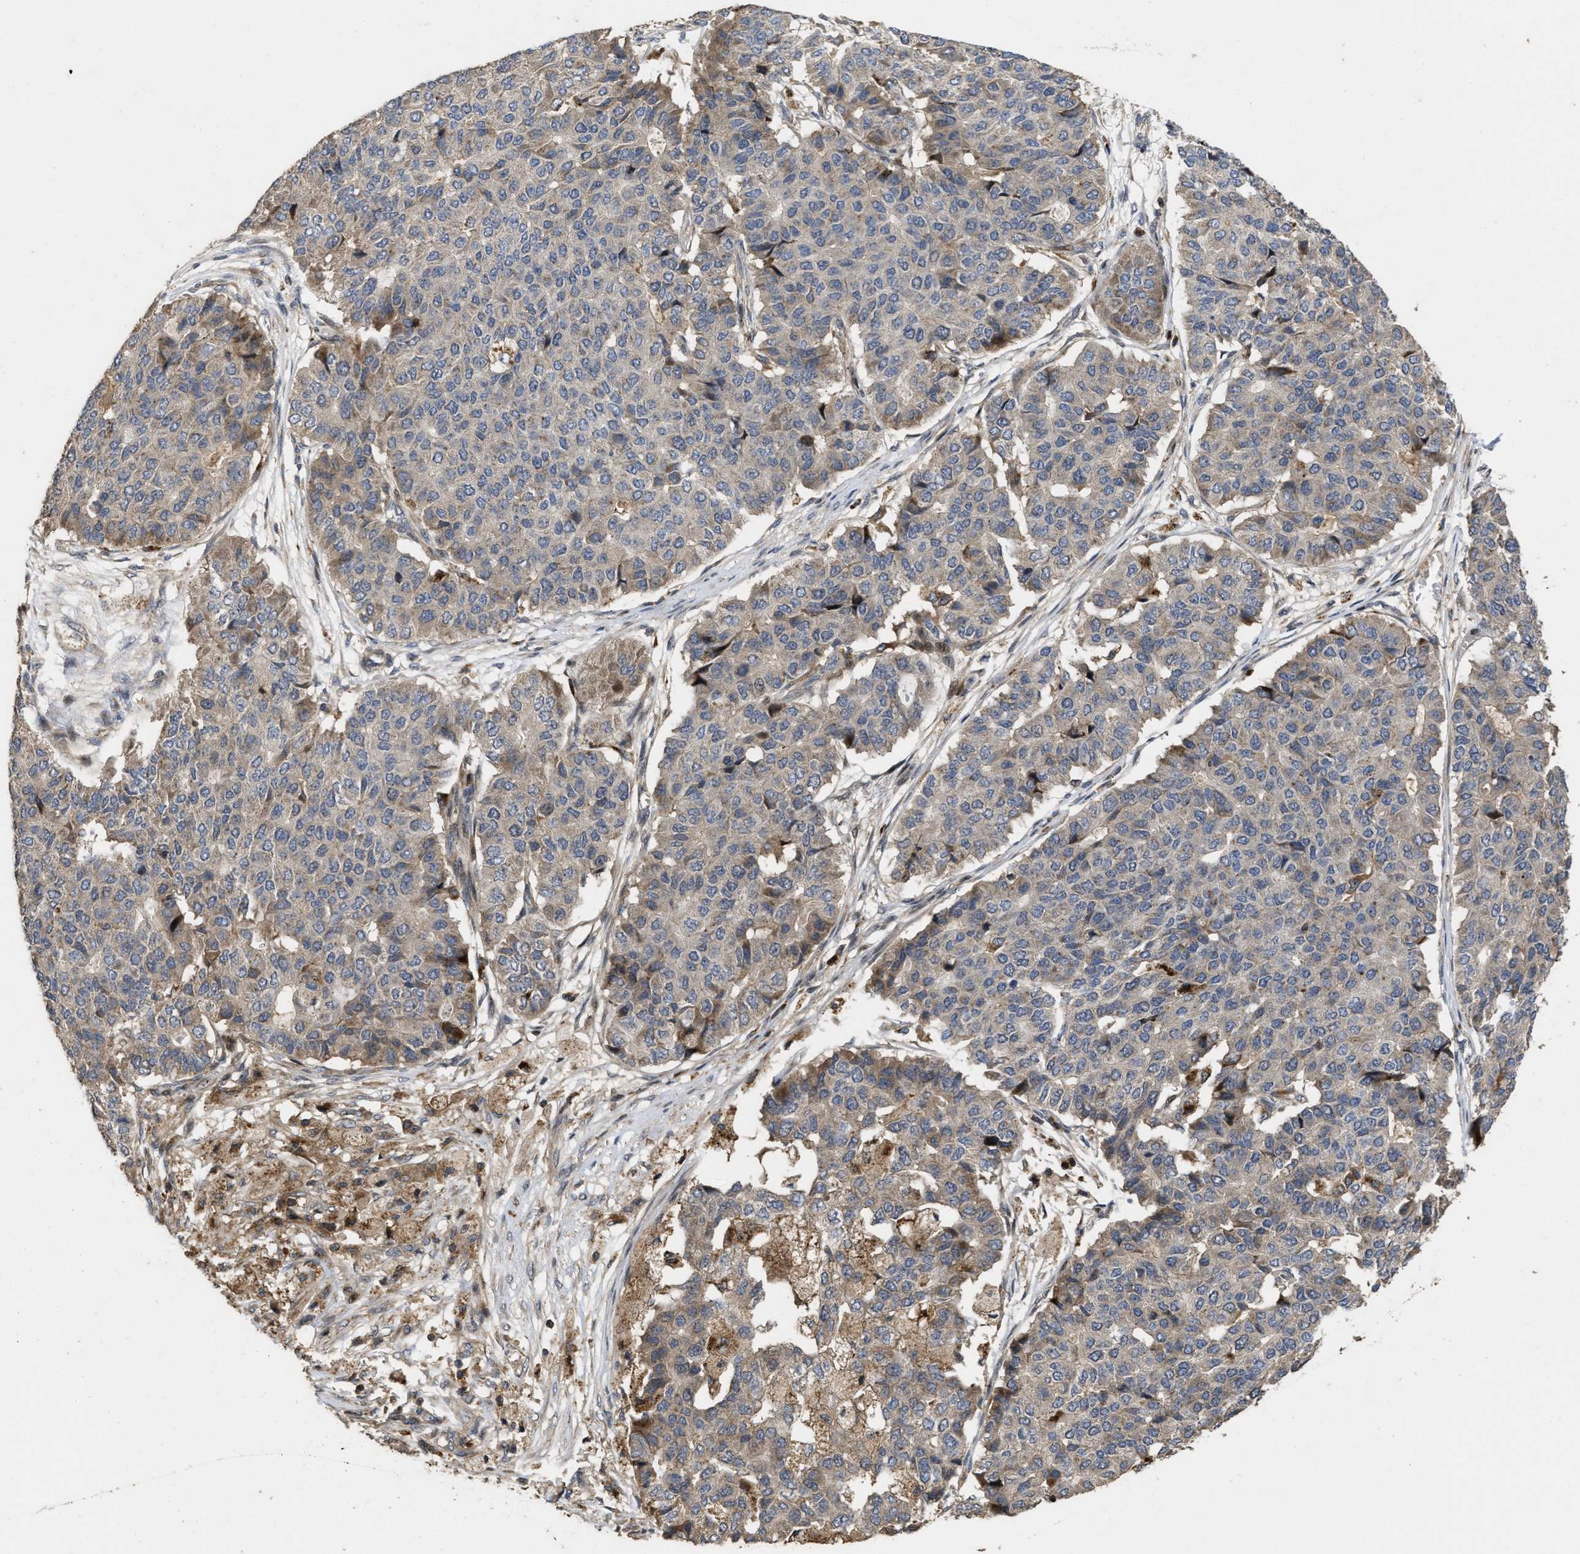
{"staining": {"intensity": "moderate", "quantity": "25%-75%", "location": "cytoplasmic/membranous"}, "tissue": "pancreatic cancer", "cell_type": "Tumor cells", "image_type": "cancer", "snomed": [{"axis": "morphology", "description": "Adenocarcinoma, NOS"}, {"axis": "topography", "description": "Pancreas"}], "caption": "Immunohistochemistry micrograph of adenocarcinoma (pancreatic) stained for a protein (brown), which exhibits medium levels of moderate cytoplasmic/membranous positivity in approximately 25%-75% of tumor cells.", "gene": "CBR3", "patient": {"sex": "male", "age": 50}}